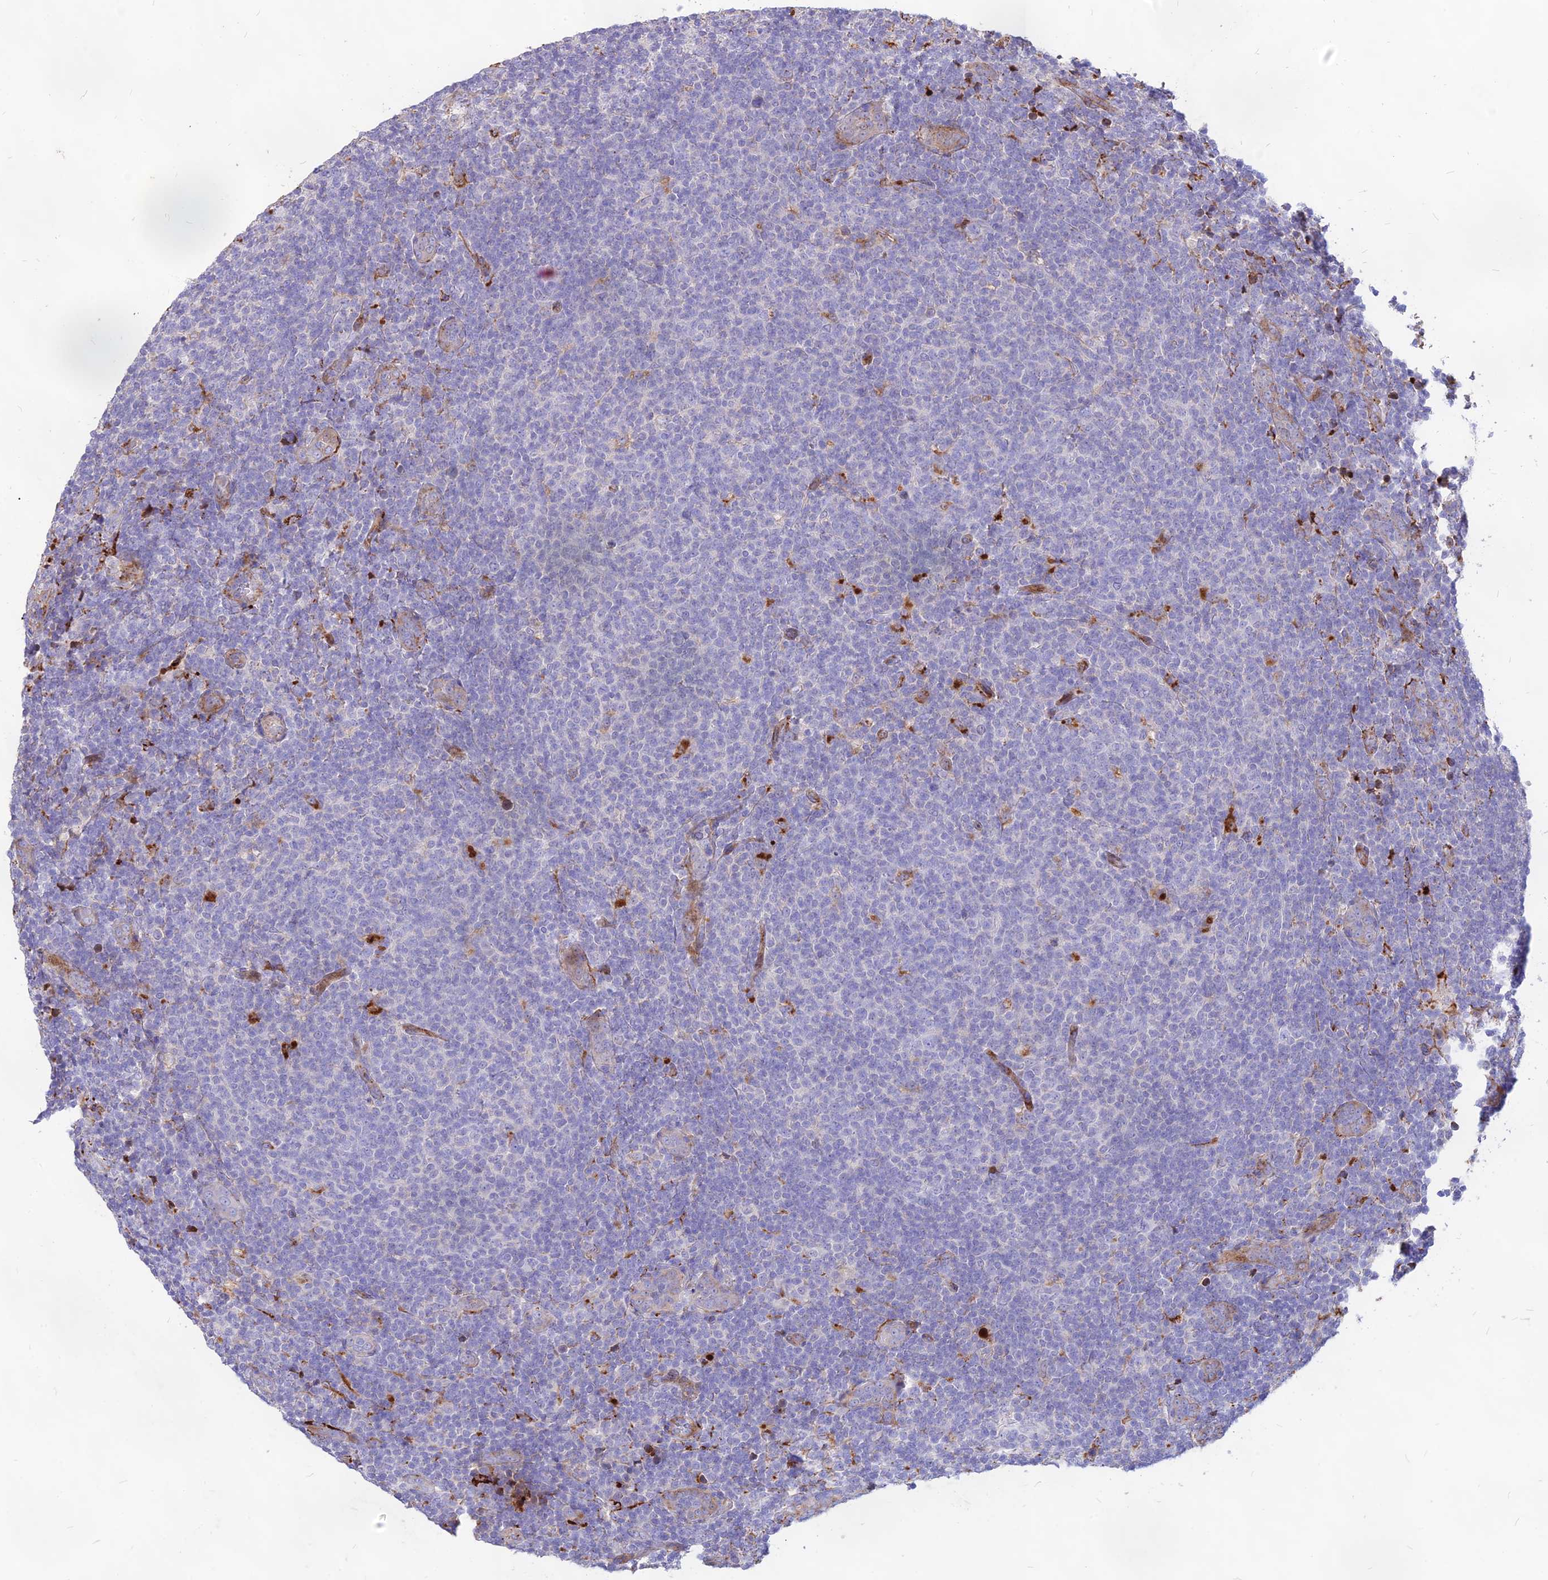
{"staining": {"intensity": "negative", "quantity": "none", "location": "none"}, "tissue": "lymphoma", "cell_type": "Tumor cells", "image_type": "cancer", "snomed": [{"axis": "morphology", "description": "Malignant lymphoma, non-Hodgkin's type, Low grade"}, {"axis": "topography", "description": "Lymph node"}], "caption": "IHC micrograph of neoplastic tissue: human malignant lymphoma, non-Hodgkin's type (low-grade) stained with DAB shows no significant protein expression in tumor cells.", "gene": "RIMOC1", "patient": {"sex": "male", "age": 66}}